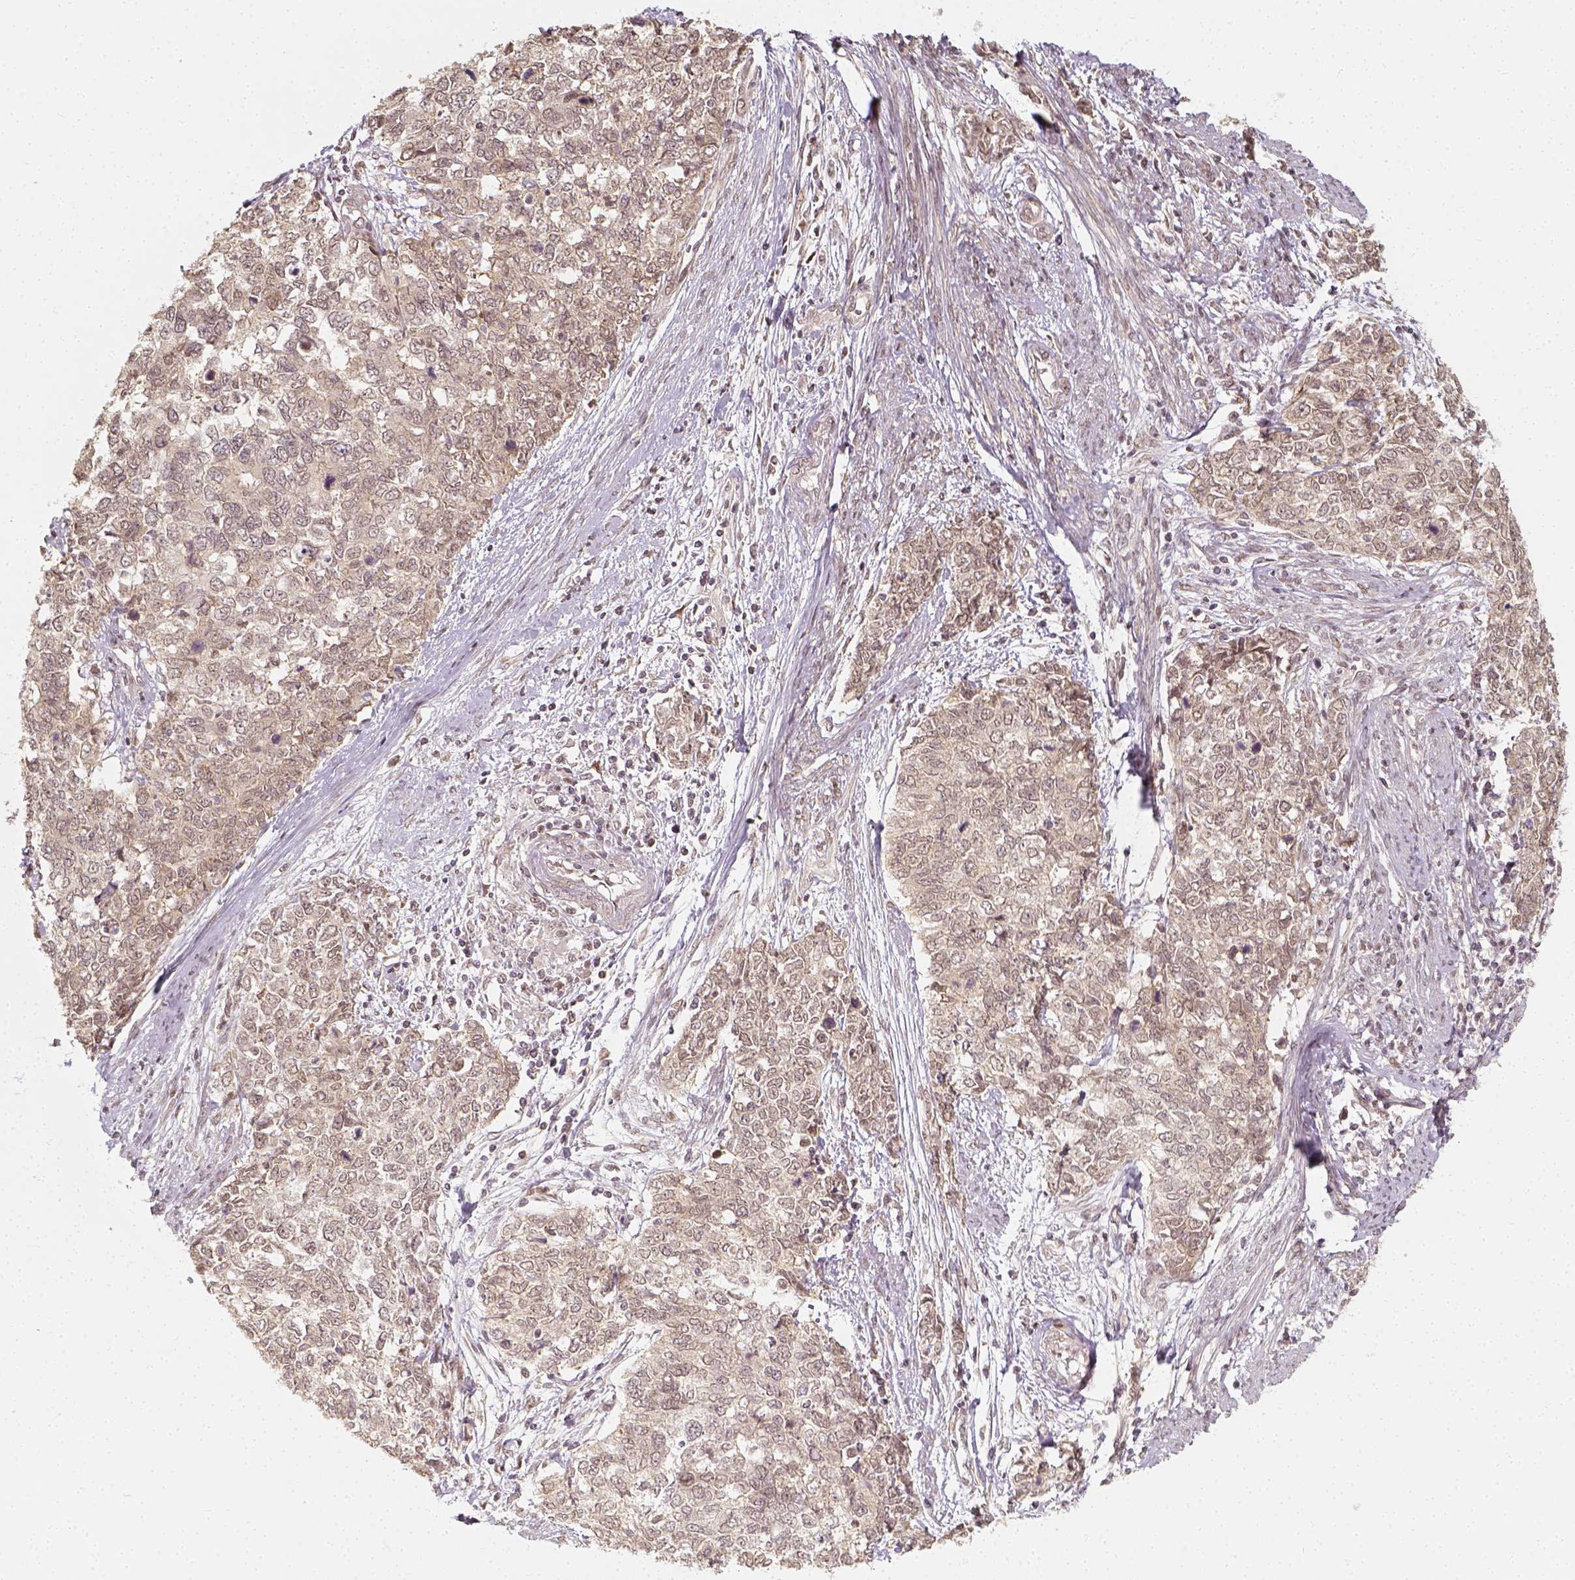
{"staining": {"intensity": "negative", "quantity": "none", "location": "none"}, "tissue": "cervical cancer", "cell_type": "Tumor cells", "image_type": "cancer", "snomed": [{"axis": "morphology", "description": "Adenocarcinoma, NOS"}, {"axis": "topography", "description": "Cervix"}], "caption": "This is a micrograph of immunohistochemistry (IHC) staining of cervical adenocarcinoma, which shows no staining in tumor cells.", "gene": "ZMAT3", "patient": {"sex": "female", "age": 63}}